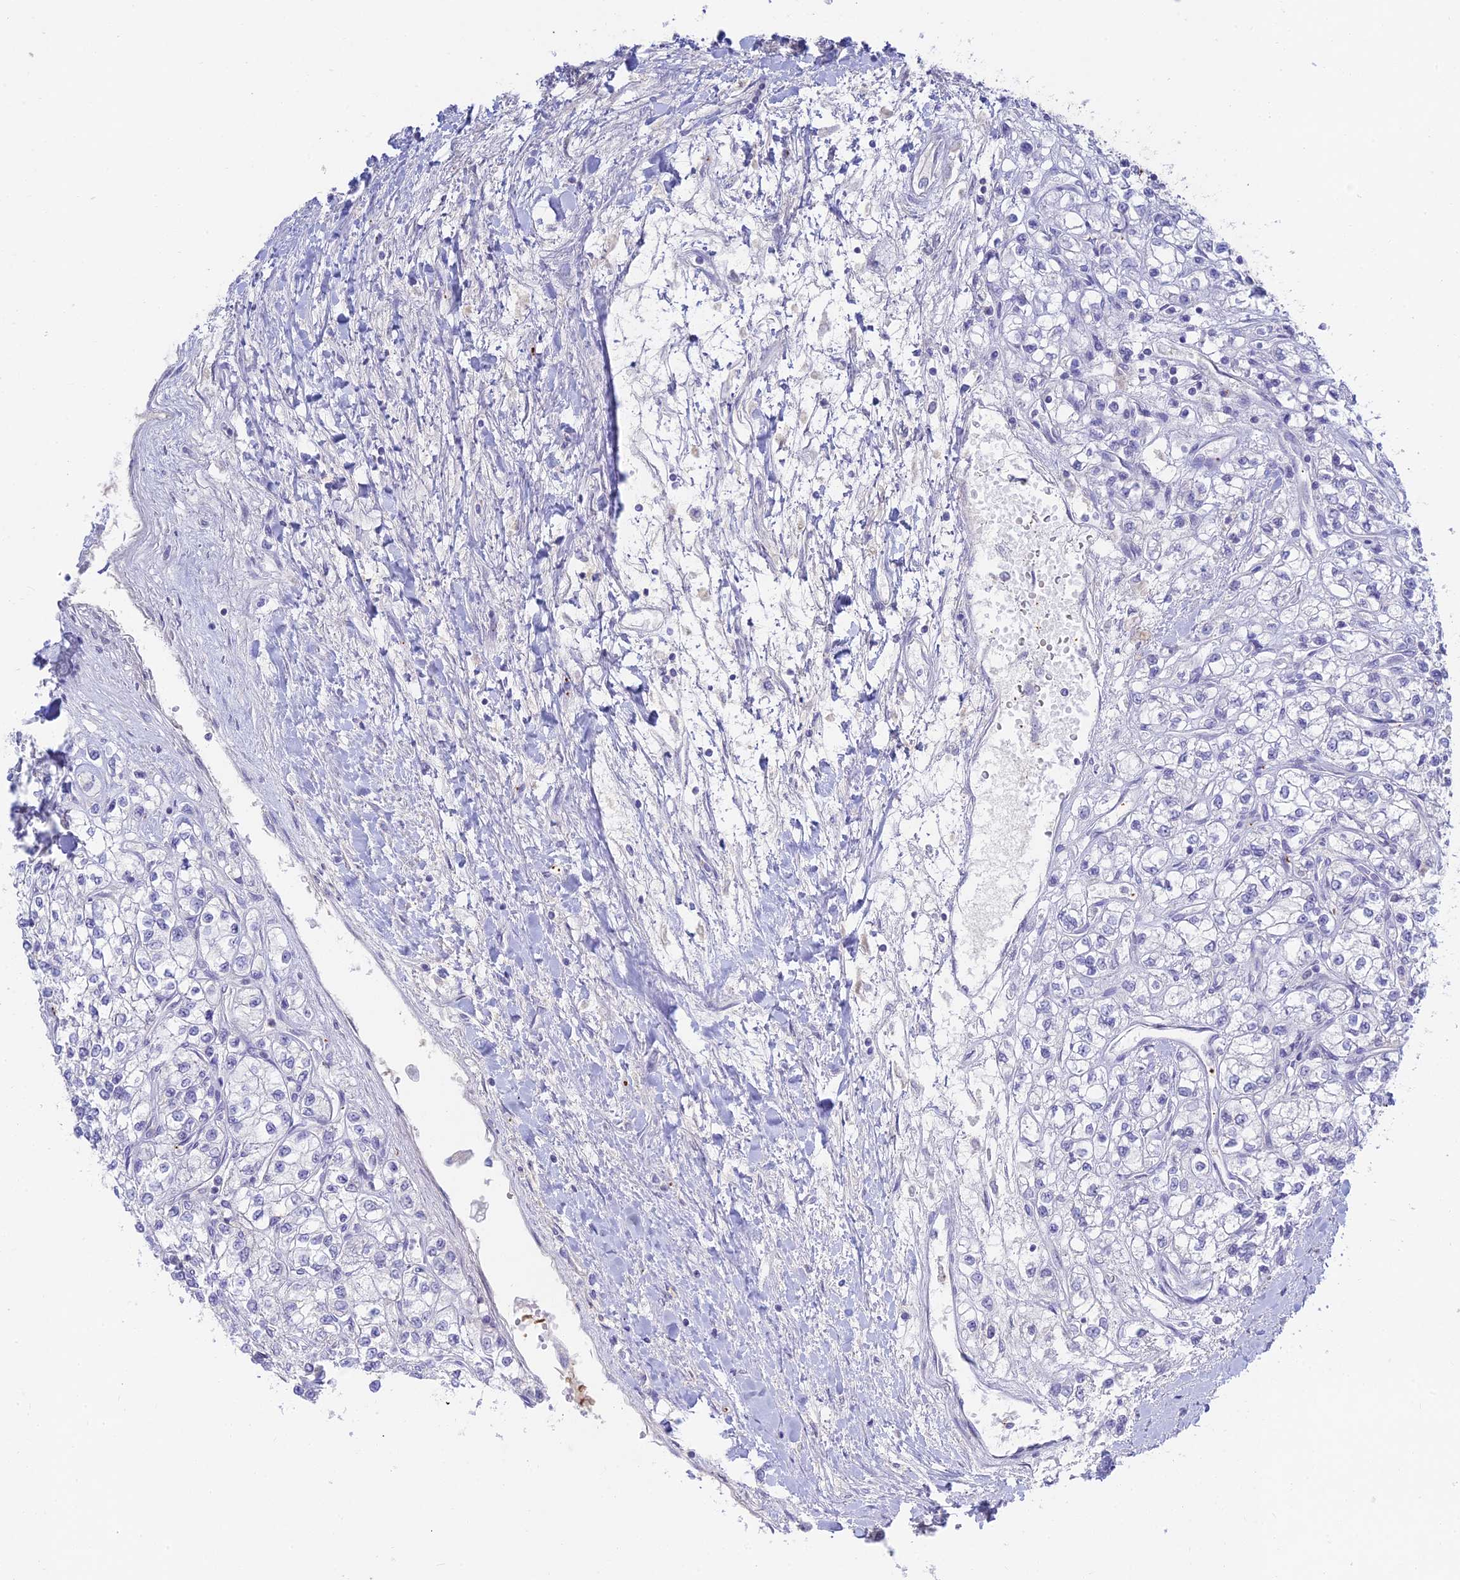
{"staining": {"intensity": "negative", "quantity": "none", "location": "none"}, "tissue": "renal cancer", "cell_type": "Tumor cells", "image_type": "cancer", "snomed": [{"axis": "morphology", "description": "Adenocarcinoma, NOS"}, {"axis": "topography", "description": "Kidney"}], "caption": "Tumor cells show no significant positivity in renal adenocarcinoma. (Stains: DAB (3,3'-diaminobenzidine) immunohistochemistry with hematoxylin counter stain, Microscopy: brightfield microscopy at high magnification).", "gene": "TMEM40", "patient": {"sex": "male", "age": 80}}